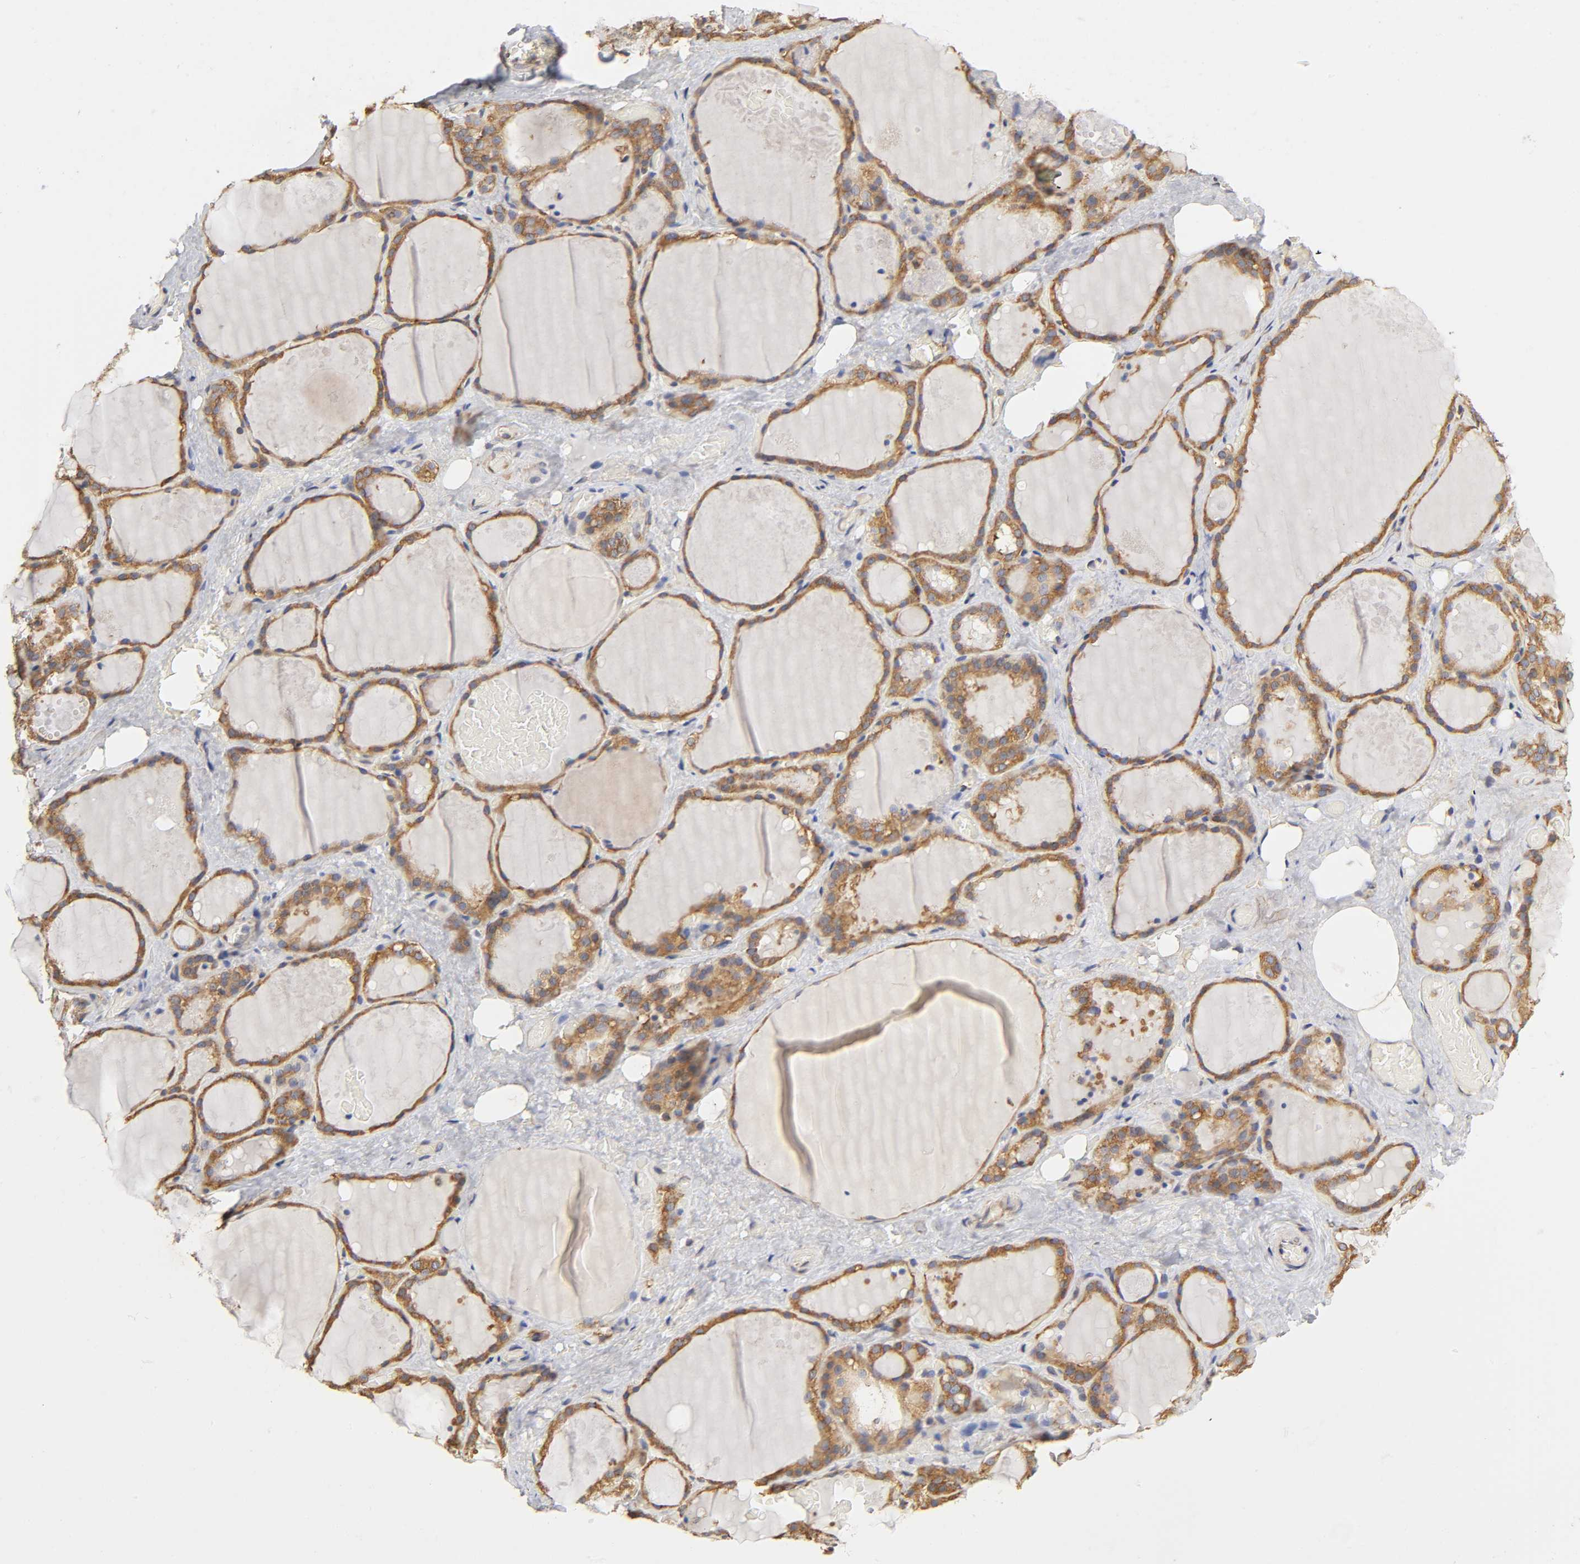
{"staining": {"intensity": "strong", "quantity": ">75%", "location": "cytoplasmic/membranous"}, "tissue": "thyroid gland", "cell_type": "Glandular cells", "image_type": "normal", "snomed": [{"axis": "morphology", "description": "Normal tissue, NOS"}, {"axis": "topography", "description": "Thyroid gland"}], "caption": "High-magnification brightfield microscopy of normal thyroid gland stained with DAB (3,3'-diaminobenzidine) (brown) and counterstained with hematoxylin (blue). glandular cells exhibit strong cytoplasmic/membranous staining is identified in about>75% of cells.", "gene": "RPL14", "patient": {"sex": "male", "age": 61}}